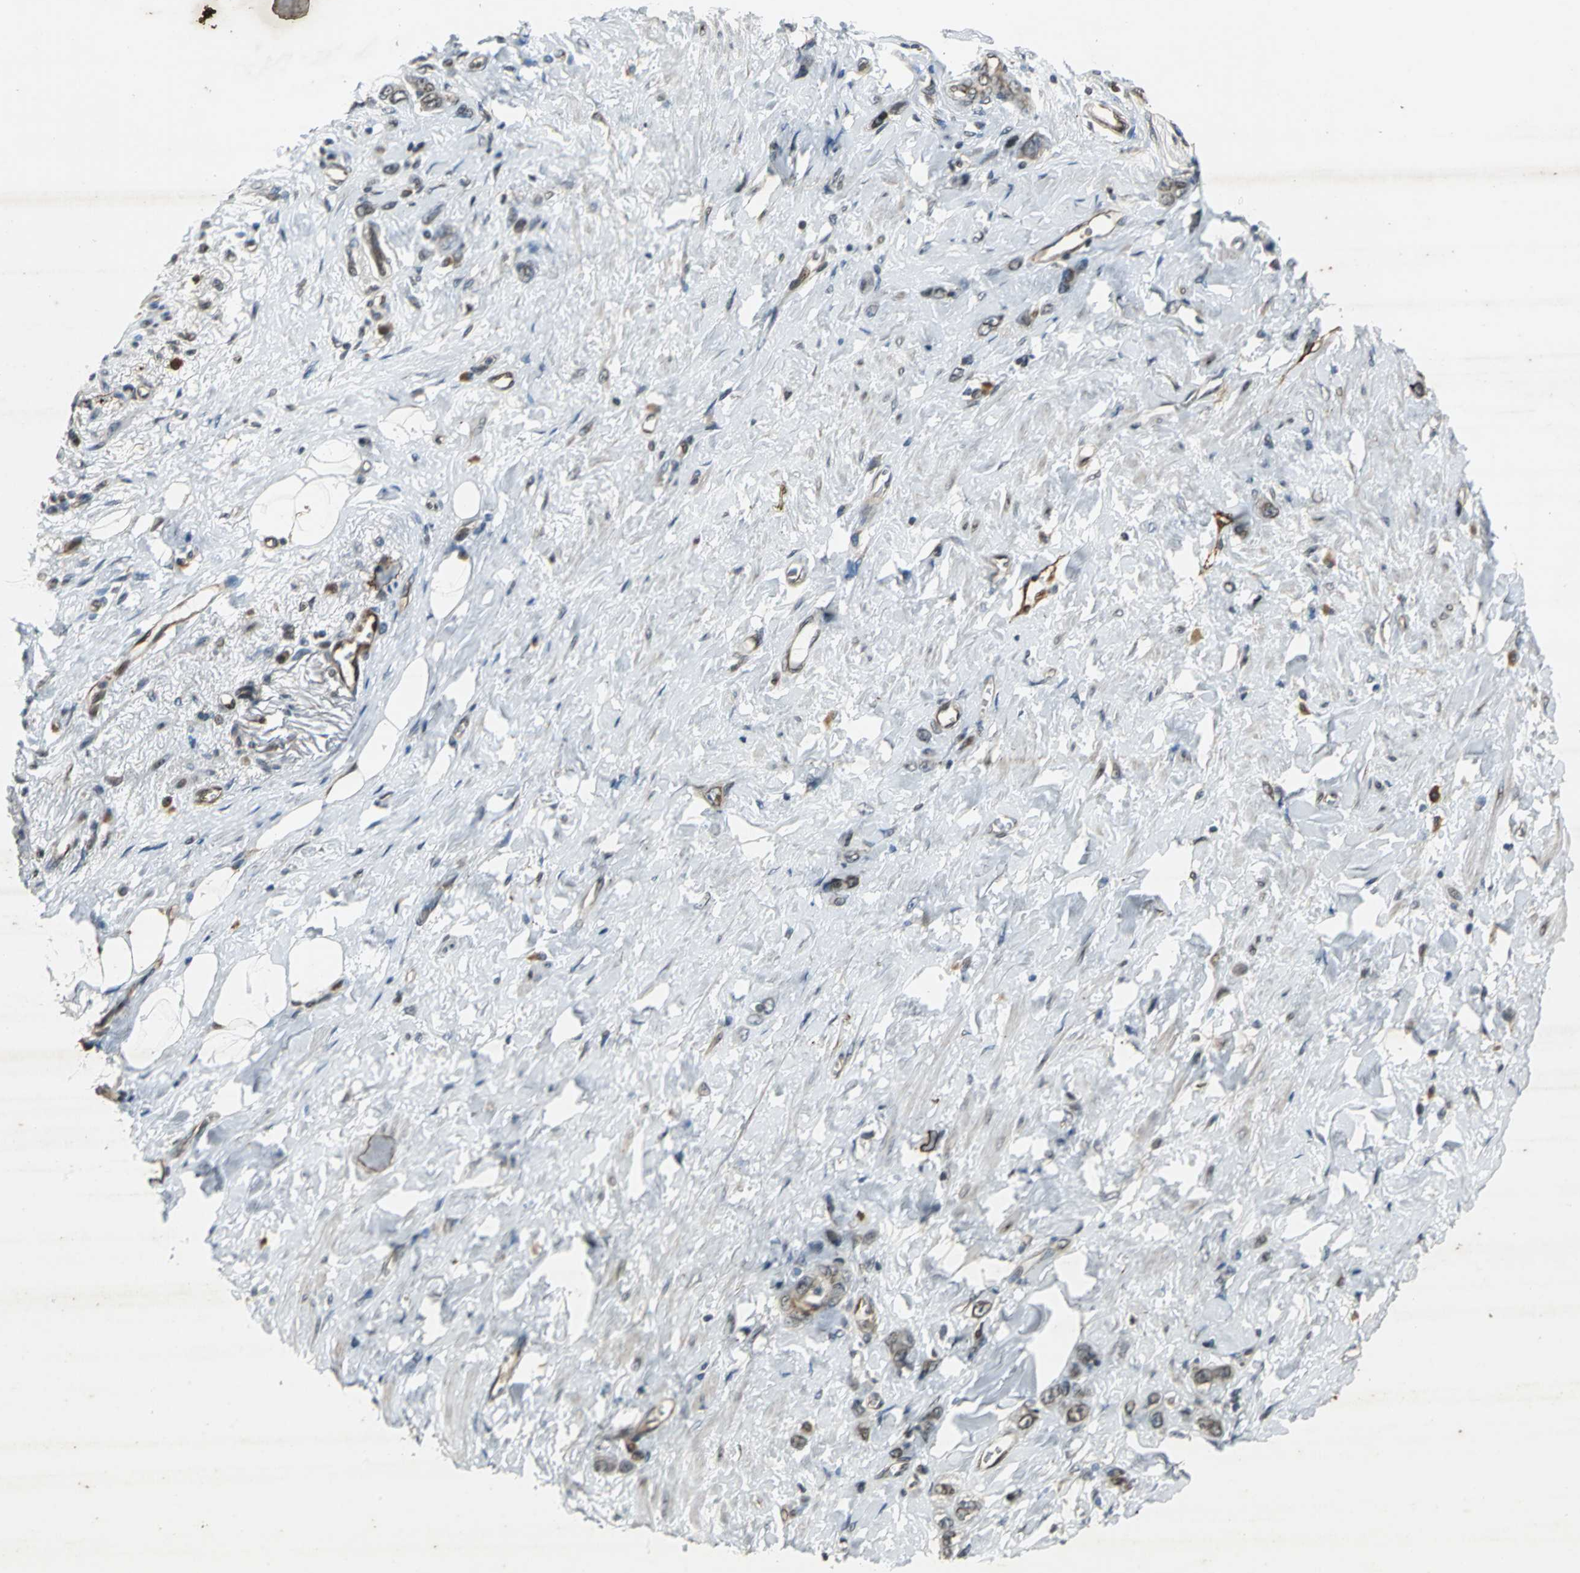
{"staining": {"intensity": "moderate", "quantity": "25%-75%", "location": "cytoplasmic/membranous"}, "tissue": "stomach cancer", "cell_type": "Tumor cells", "image_type": "cancer", "snomed": [{"axis": "morphology", "description": "Adenocarcinoma, NOS"}, {"axis": "topography", "description": "Stomach"}], "caption": "High-power microscopy captured an IHC histopathology image of stomach cancer, revealing moderate cytoplasmic/membranous expression in approximately 25%-75% of tumor cells.", "gene": "BRIP1", "patient": {"sex": "male", "age": 82}}